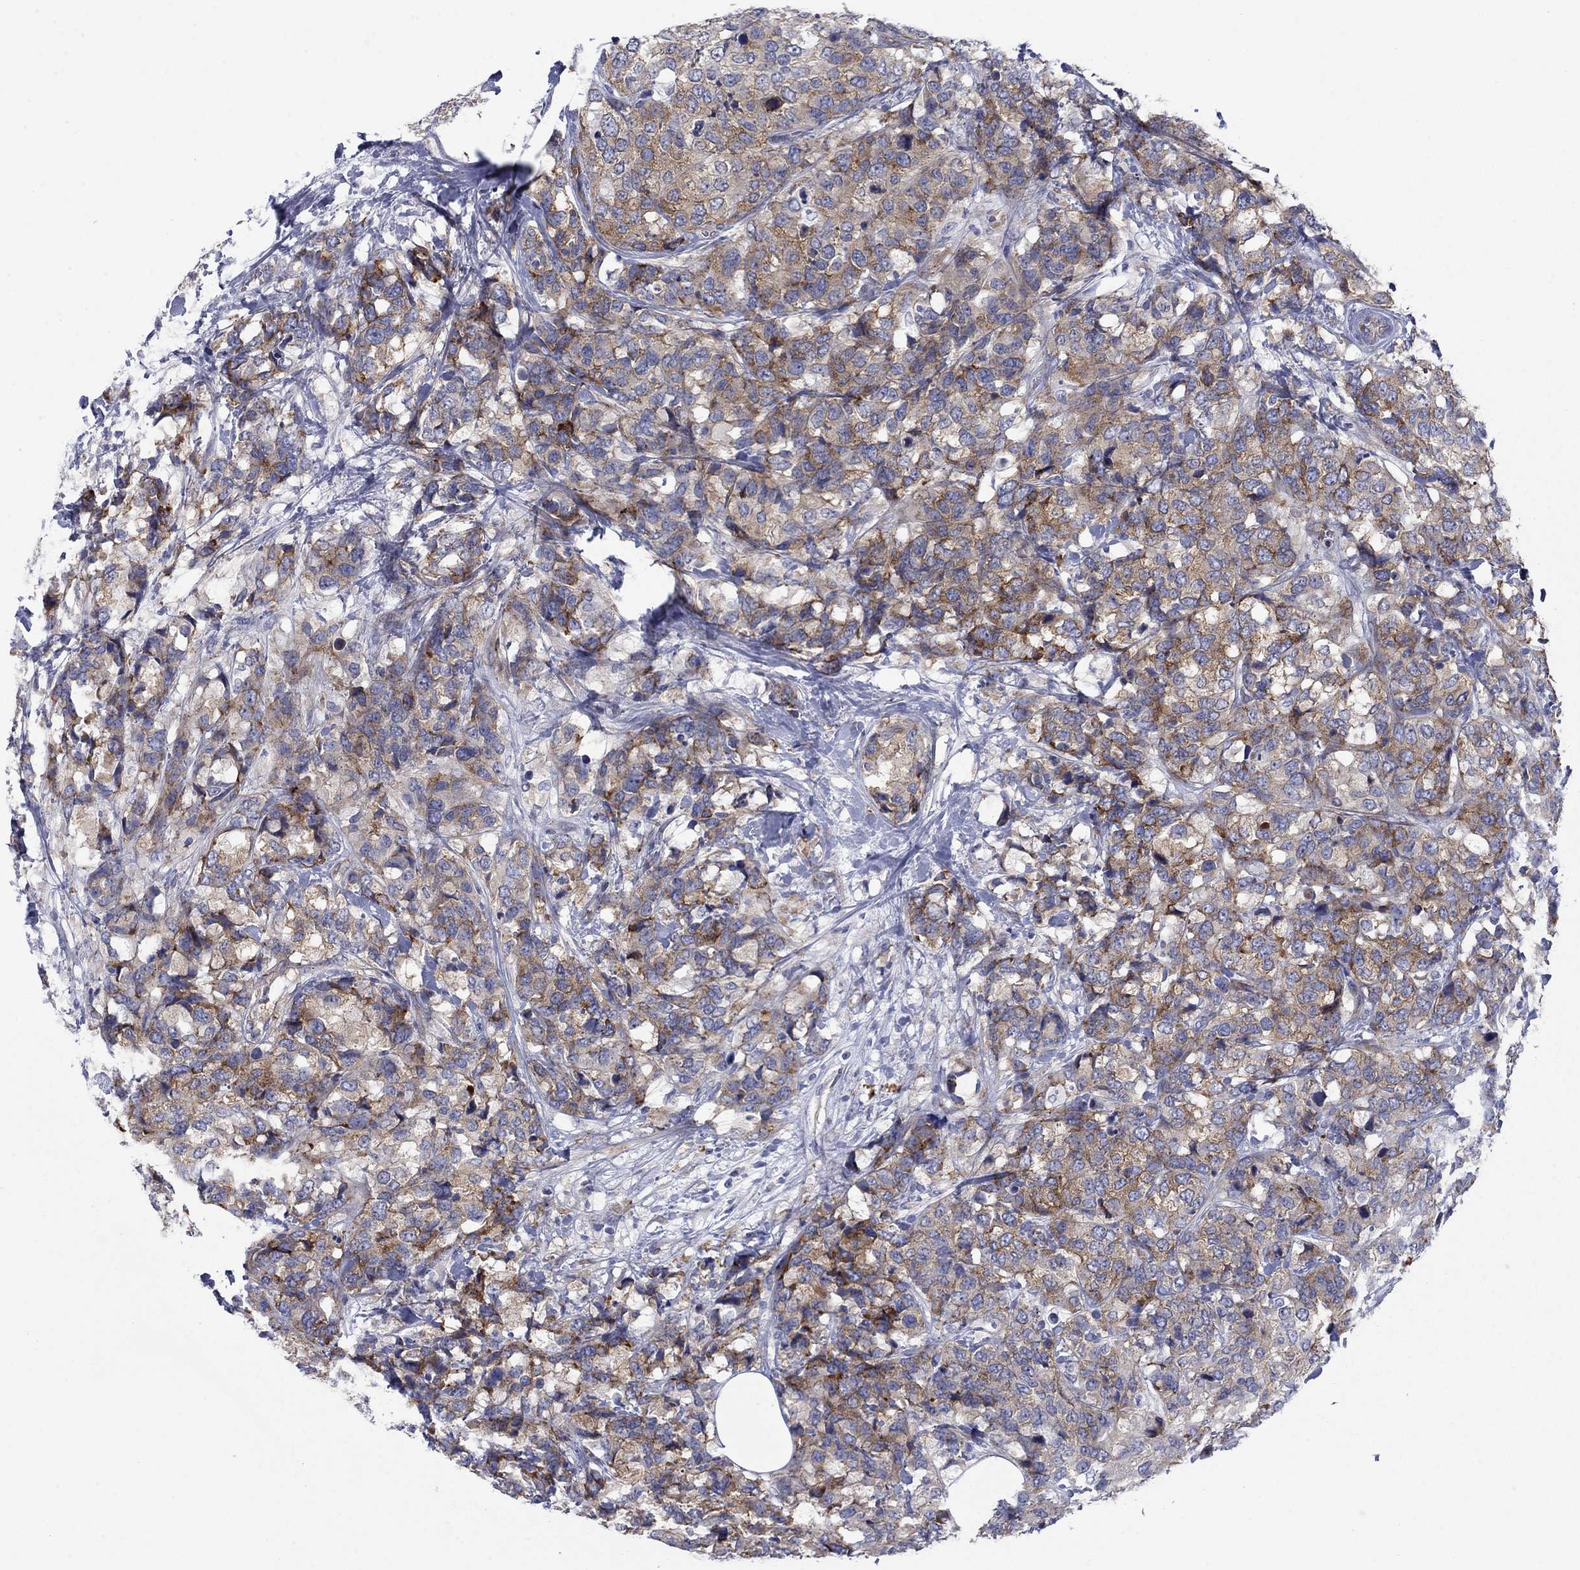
{"staining": {"intensity": "moderate", "quantity": ">75%", "location": "cytoplasmic/membranous"}, "tissue": "breast cancer", "cell_type": "Tumor cells", "image_type": "cancer", "snomed": [{"axis": "morphology", "description": "Lobular carcinoma"}, {"axis": "topography", "description": "Breast"}], "caption": "This is a micrograph of immunohistochemistry staining of lobular carcinoma (breast), which shows moderate positivity in the cytoplasmic/membranous of tumor cells.", "gene": "FXR1", "patient": {"sex": "female", "age": 59}}